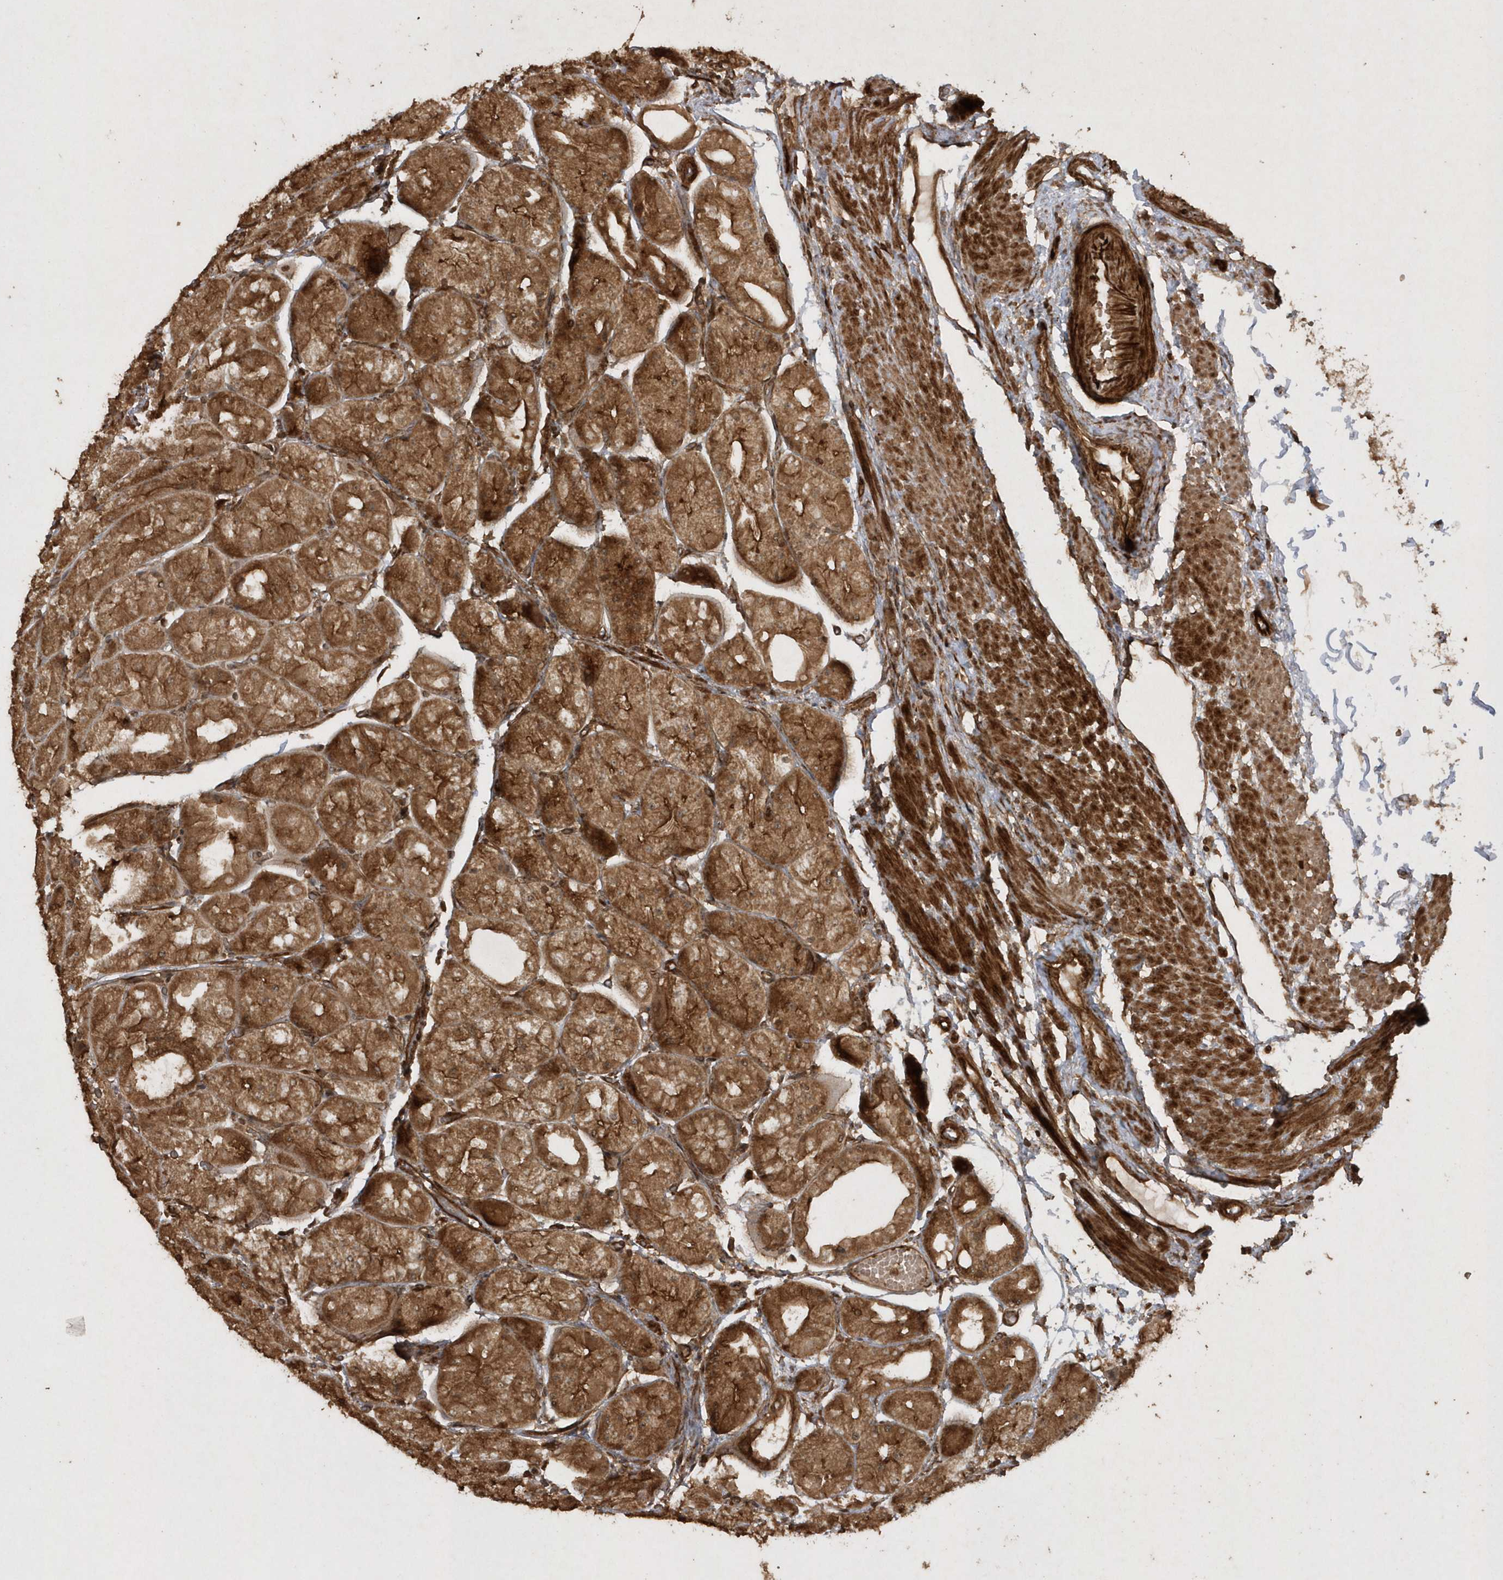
{"staining": {"intensity": "strong", "quantity": ">75%", "location": "cytoplasmic/membranous"}, "tissue": "stomach", "cell_type": "Glandular cells", "image_type": "normal", "snomed": [{"axis": "morphology", "description": "Normal tissue, NOS"}, {"axis": "topography", "description": "Stomach, upper"}], "caption": "A high-resolution histopathology image shows immunohistochemistry staining of normal stomach, which displays strong cytoplasmic/membranous staining in about >75% of glandular cells. The staining is performed using DAB brown chromogen to label protein expression. The nuclei are counter-stained blue using hematoxylin.", "gene": "AVPI1", "patient": {"sex": "male", "age": 72}}